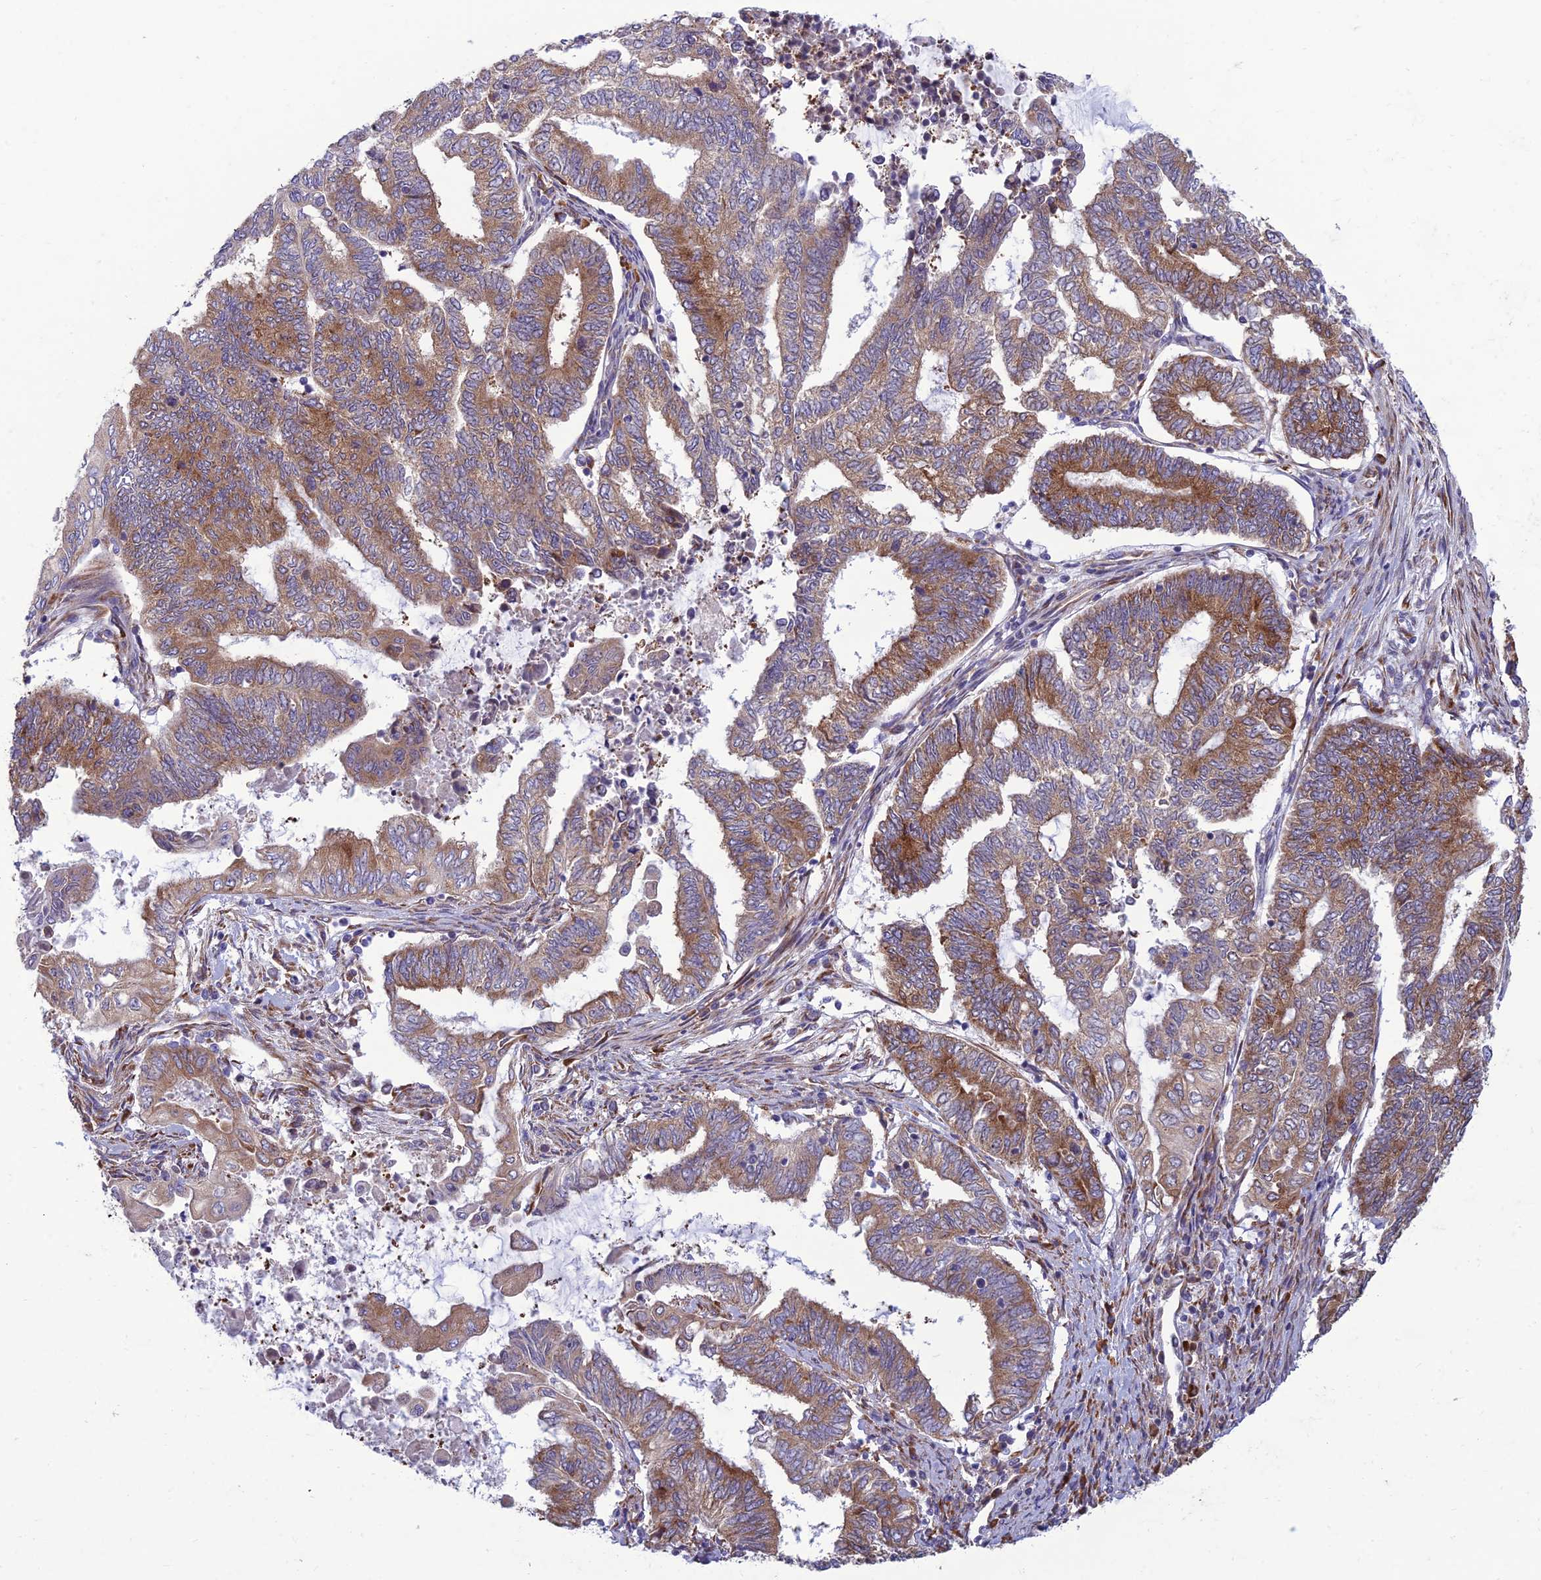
{"staining": {"intensity": "moderate", "quantity": "25%-75%", "location": "cytoplasmic/membranous"}, "tissue": "endometrial cancer", "cell_type": "Tumor cells", "image_type": "cancer", "snomed": [{"axis": "morphology", "description": "Adenocarcinoma, NOS"}, {"axis": "topography", "description": "Uterus"}, {"axis": "topography", "description": "Endometrium"}], "caption": "This is an image of IHC staining of endometrial adenocarcinoma, which shows moderate expression in the cytoplasmic/membranous of tumor cells.", "gene": "RPL17-C18orf32", "patient": {"sex": "female", "age": 70}}